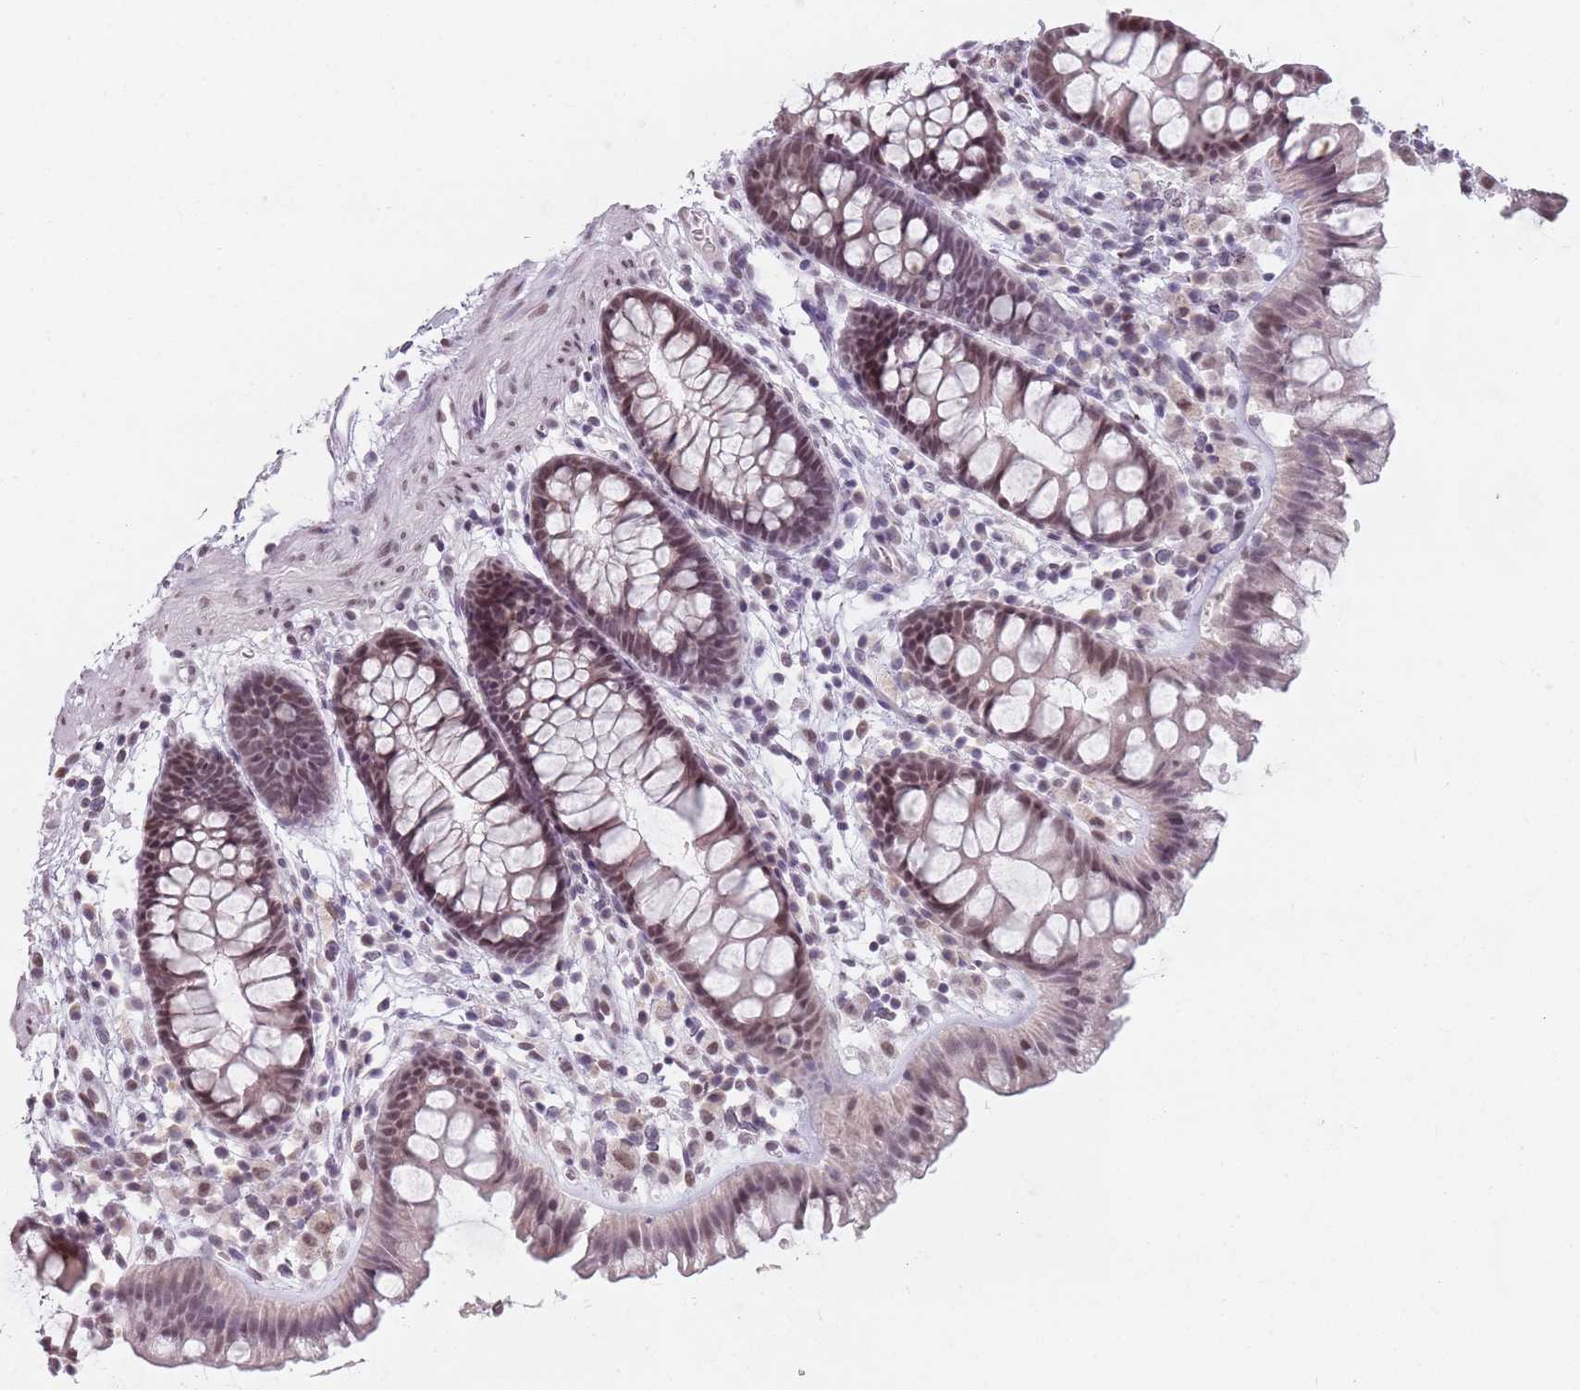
{"staining": {"intensity": "weak", "quantity": ">75%", "location": "nuclear"}, "tissue": "colon", "cell_type": "Endothelial cells", "image_type": "normal", "snomed": [{"axis": "morphology", "description": "Normal tissue, NOS"}, {"axis": "topography", "description": "Colon"}], "caption": "A histopathology image of human colon stained for a protein shows weak nuclear brown staining in endothelial cells.", "gene": "PTCHD1", "patient": {"sex": "female", "age": 62}}